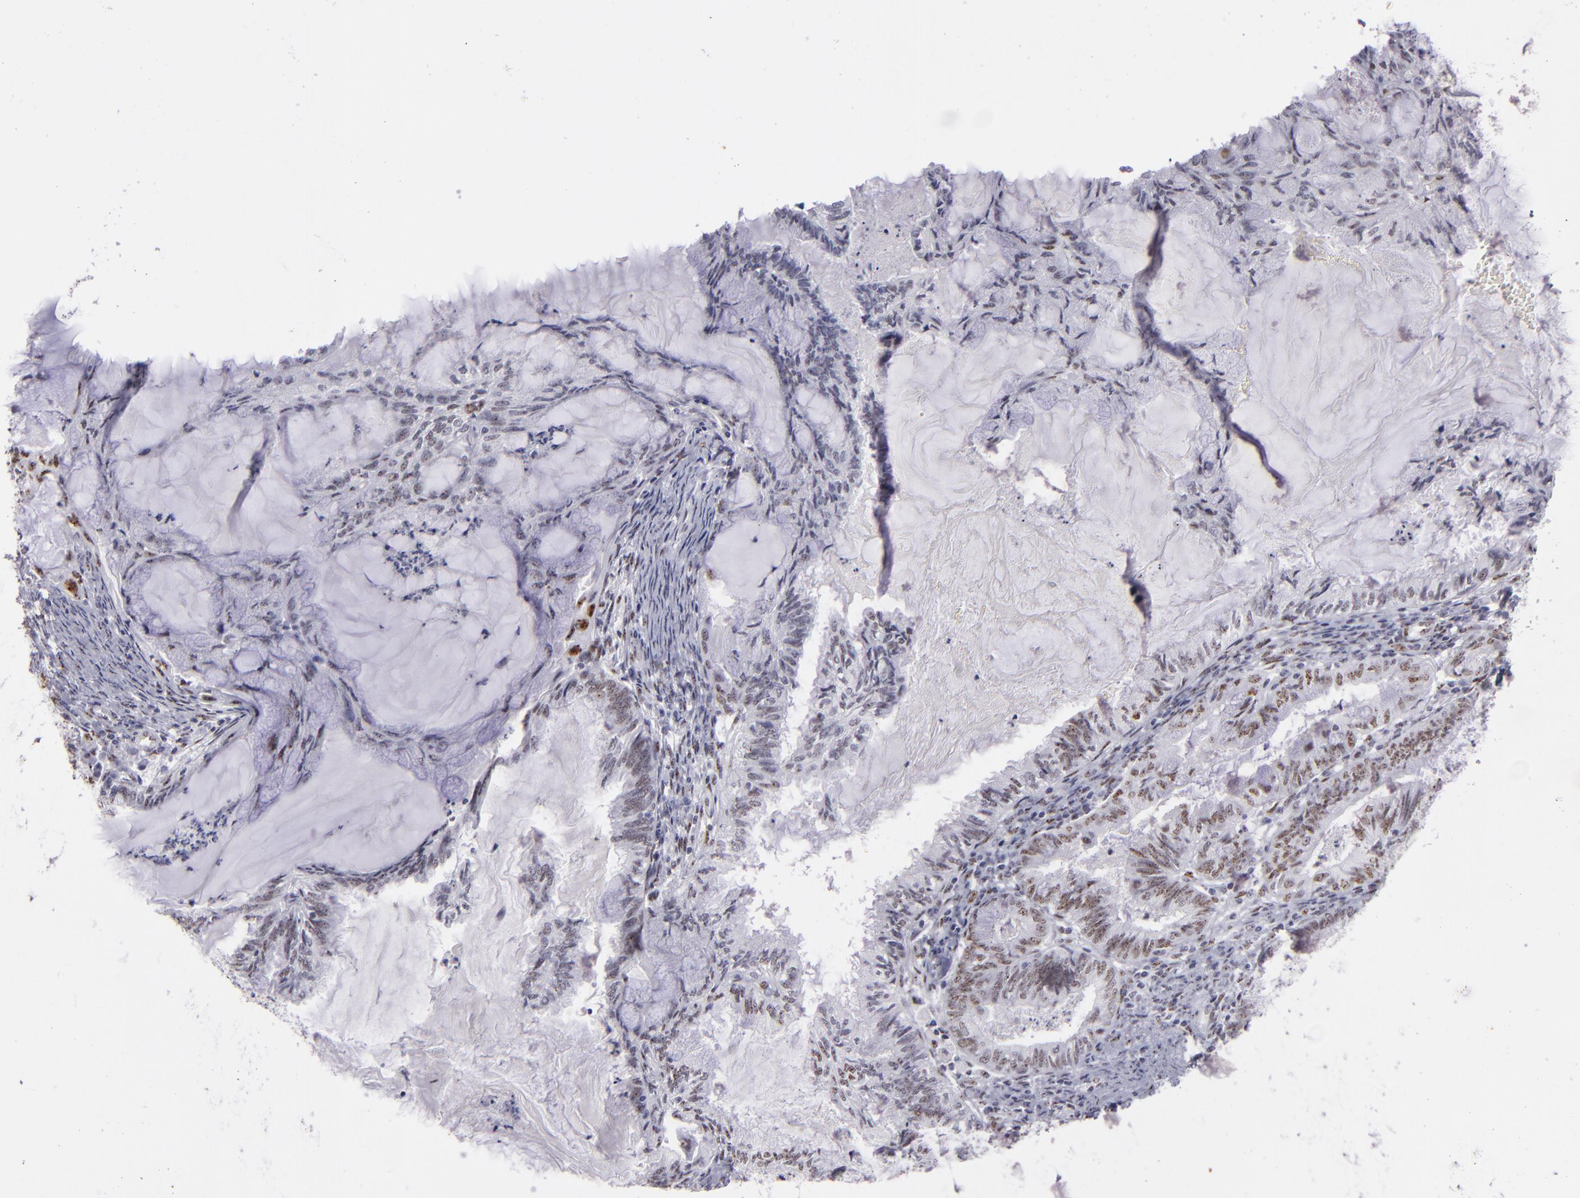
{"staining": {"intensity": "weak", "quantity": "25%-75%", "location": "nuclear"}, "tissue": "endometrial cancer", "cell_type": "Tumor cells", "image_type": "cancer", "snomed": [{"axis": "morphology", "description": "Adenocarcinoma, NOS"}, {"axis": "topography", "description": "Endometrium"}], "caption": "Protein staining of endometrial cancer tissue reveals weak nuclear positivity in approximately 25%-75% of tumor cells.", "gene": "TOP3A", "patient": {"sex": "female", "age": 86}}